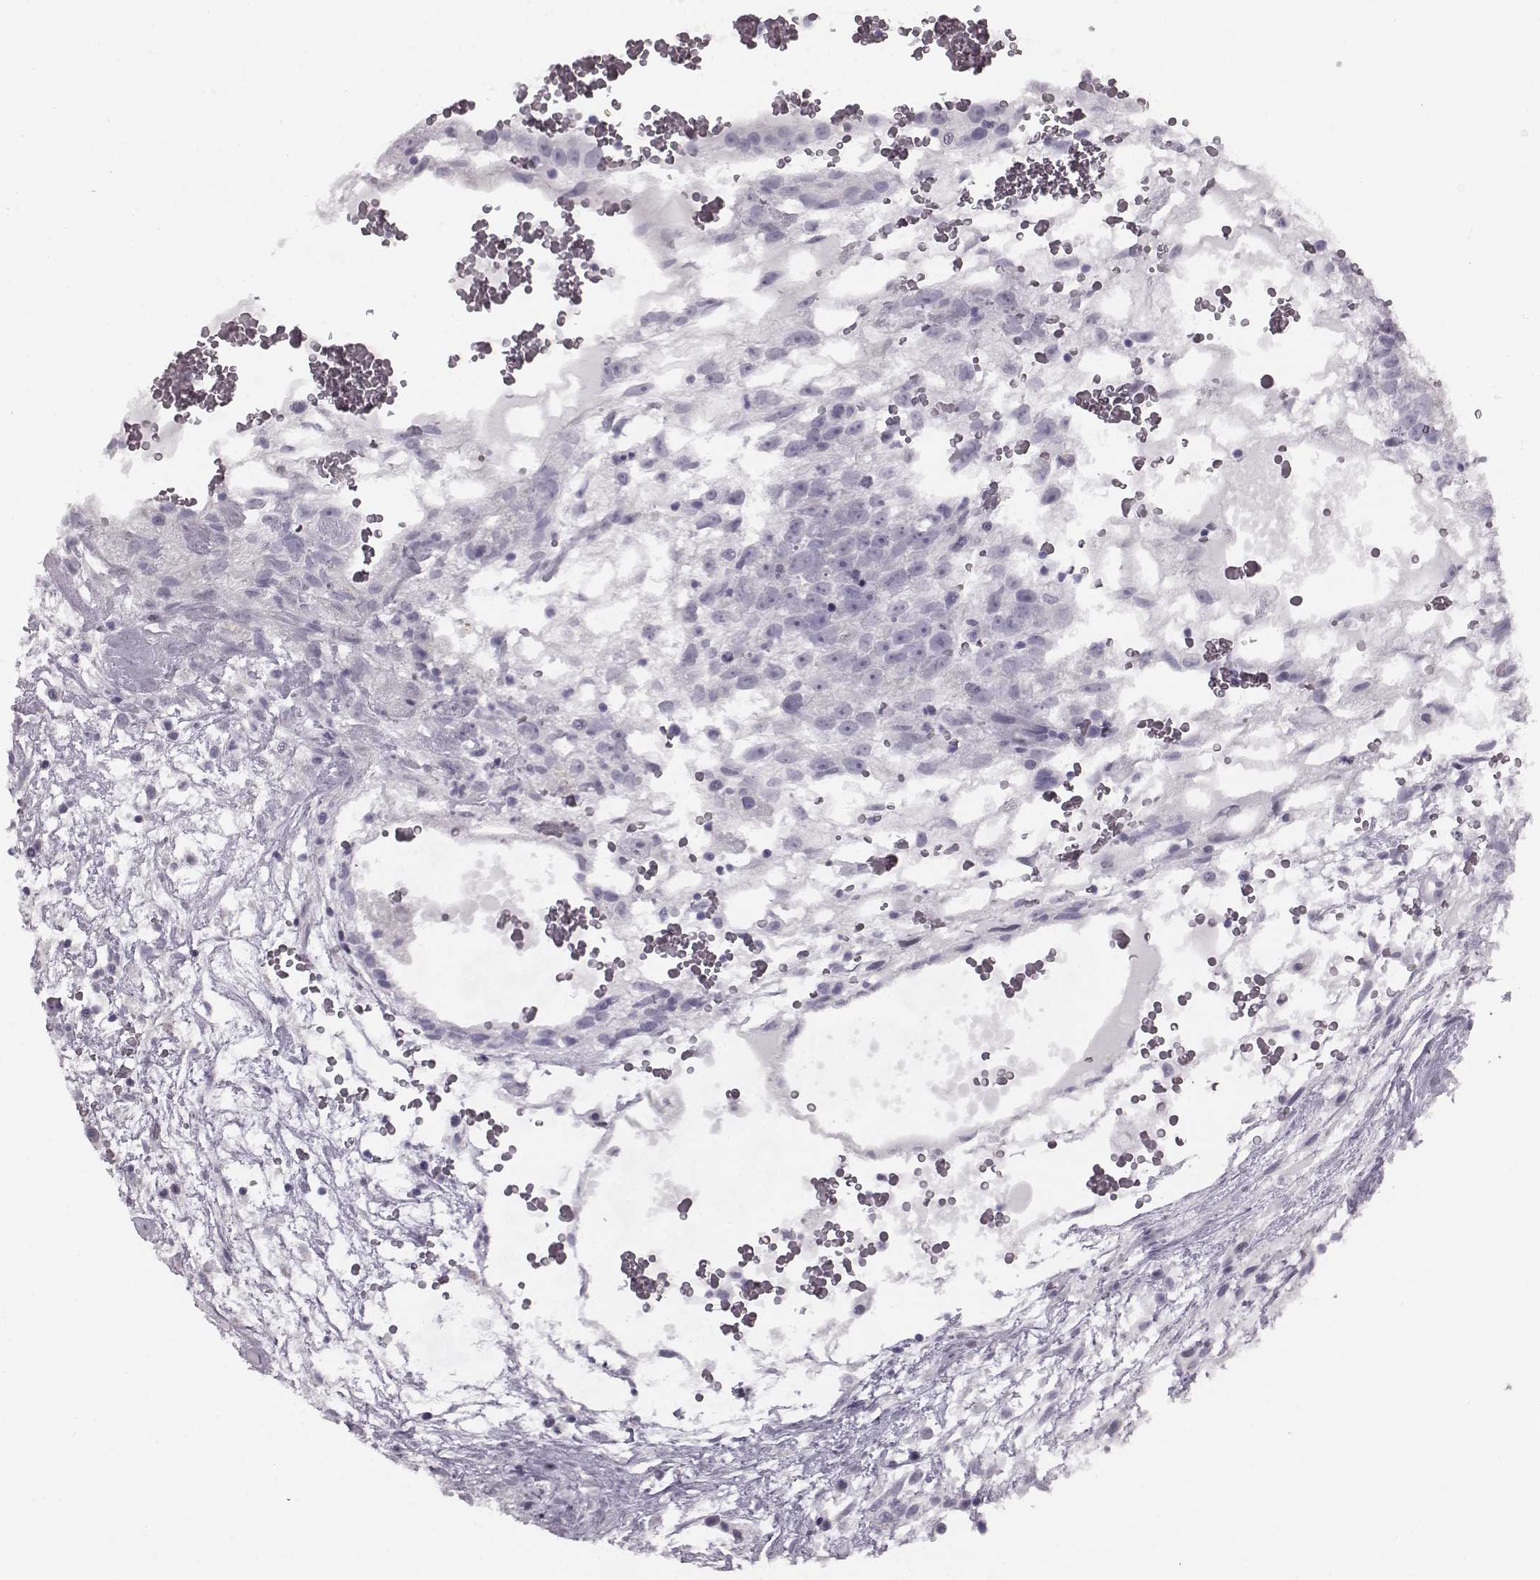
{"staining": {"intensity": "negative", "quantity": "none", "location": "none"}, "tissue": "testis cancer", "cell_type": "Tumor cells", "image_type": "cancer", "snomed": [{"axis": "morphology", "description": "Normal tissue, NOS"}, {"axis": "morphology", "description": "Carcinoma, Embryonal, NOS"}, {"axis": "topography", "description": "Testis"}], "caption": "Immunohistochemistry image of neoplastic tissue: embryonal carcinoma (testis) stained with DAB displays no significant protein expression in tumor cells.", "gene": "SEMG2", "patient": {"sex": "male", "age": 32}}